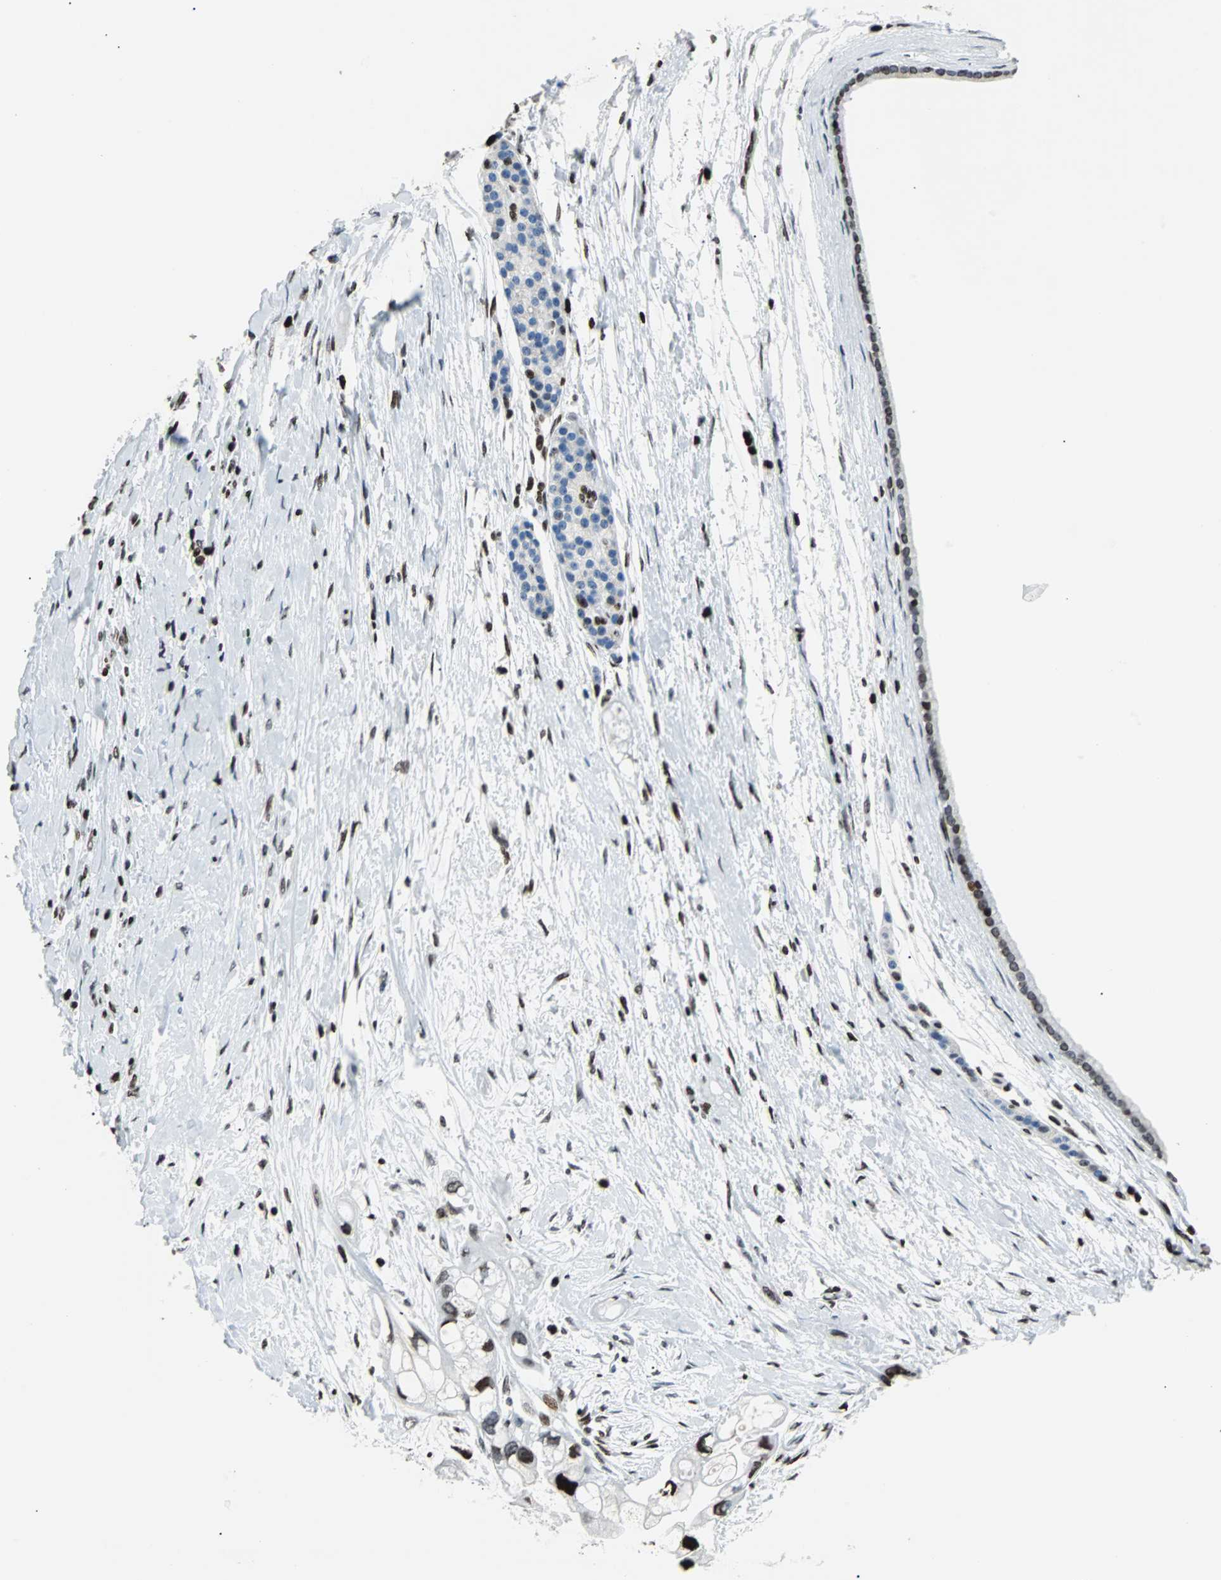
{"staining": {"intensity": "moderate", "quantity": ">75%", "location": "nuclear"}, "tissue": "pancreatic cancer", "cell_type": "Tumor cells", "image_type": "cancer", "snomed": [{"axis": "morphology", "description": "Adenocarcinoma, NOS"}, {"axis": "topography", "description": "Pancreas"}], "caption": "Immunohistochemical staining of pancreatic adenocarcinoma shows medium levels of moderate nuclear staining in about >75% of tumor cells.", "gene": "ZNF131", "patient": {"sex": "female", "age": 77}}